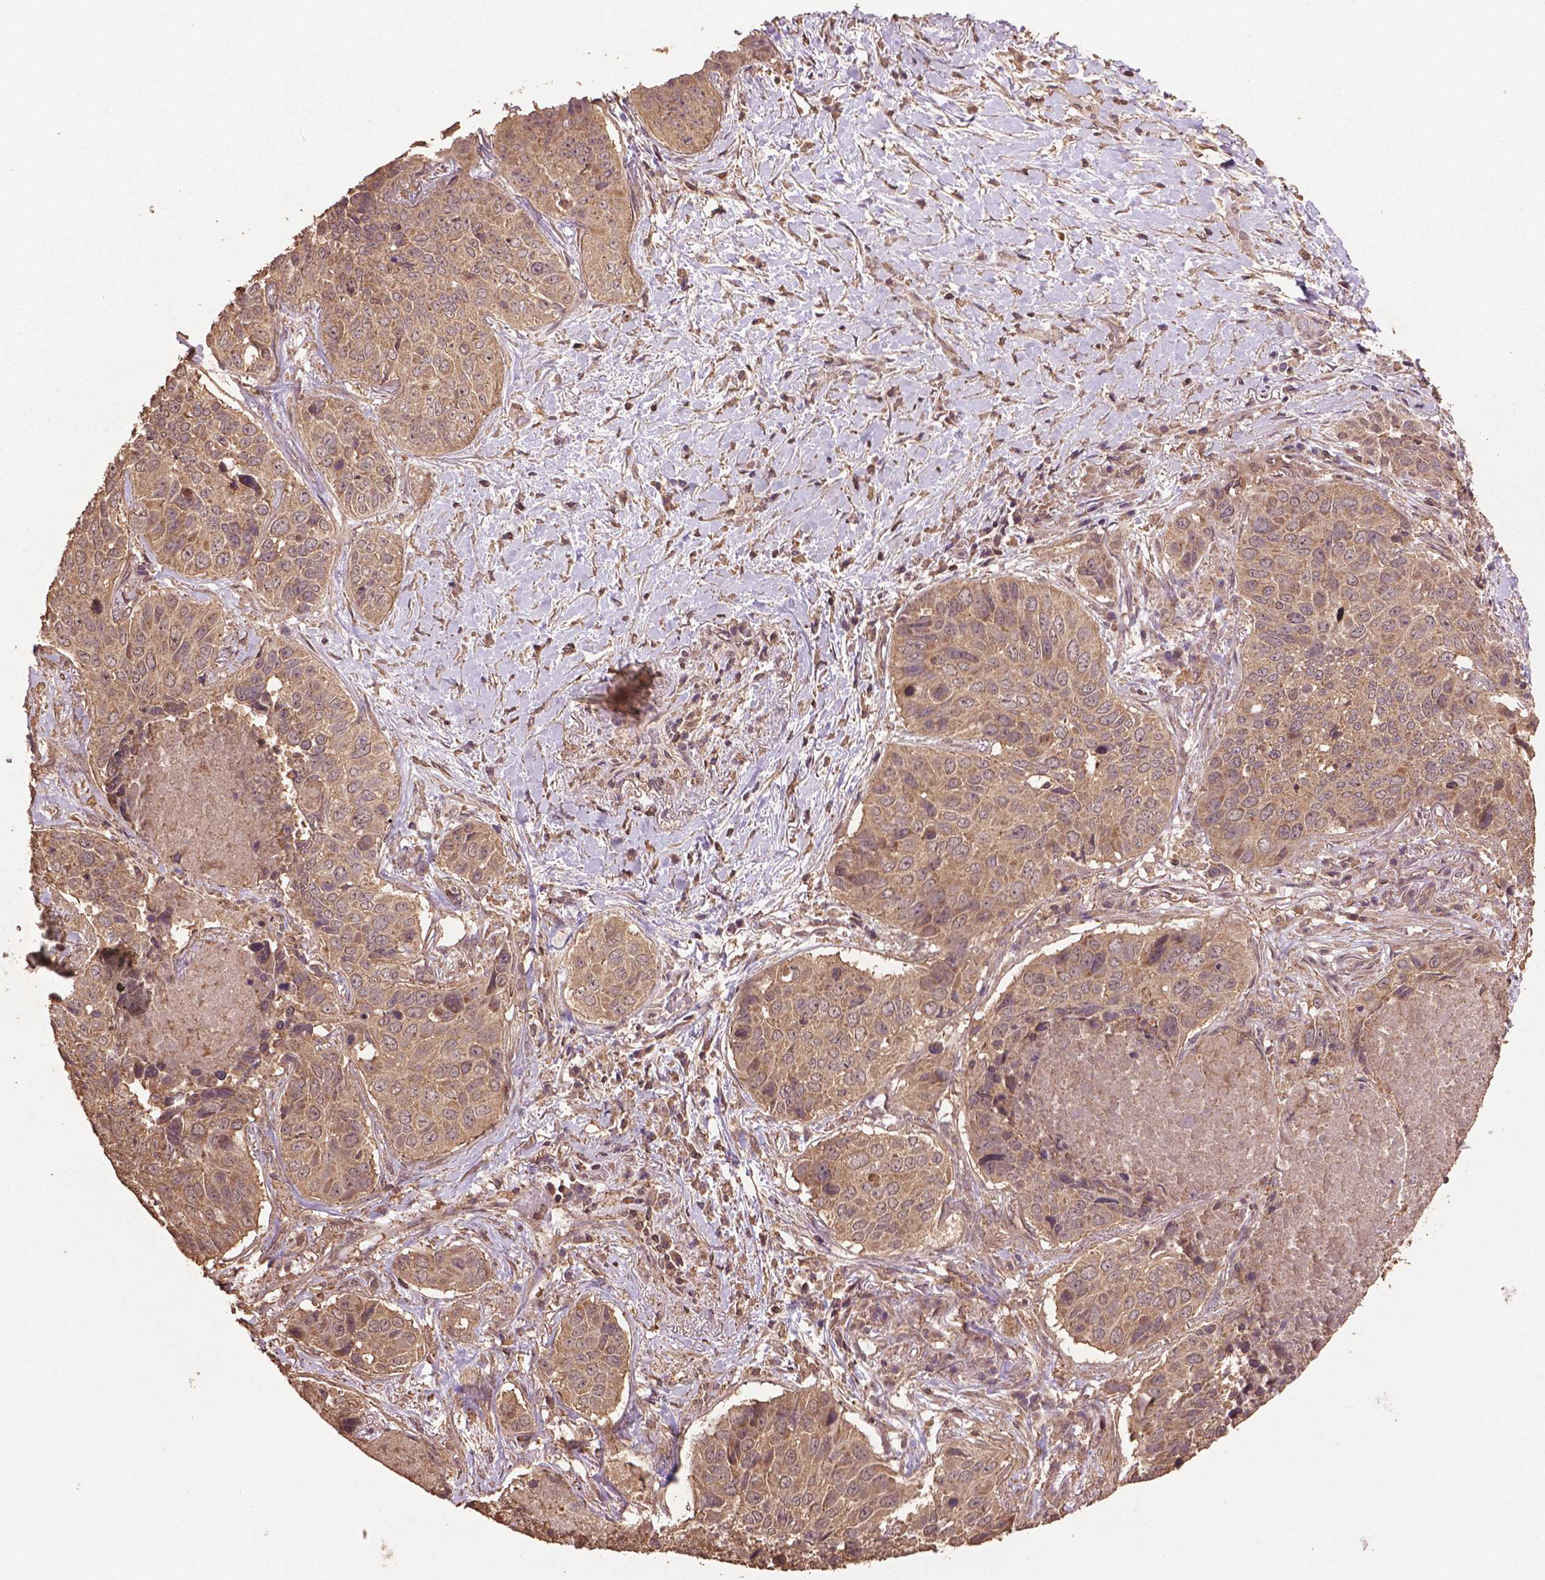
{"staining": {"intensity": "weak", "quantity": "25%-75%", "location": "cytoplasmic/membranous"}, "tissue": "lung cancer", "cell_type": "Tumor cells", "image_type": "cancer", "snomed": [{"axis": "morphology", "description": "Normal tissue, NOS"}, {"axis": "morphology", "description": "Squamous cell carcinoma, NOS"}, {"axis": "topography", "description": "Bronchus"}, {"axis": "topography", "description": "Lung"}], "caption": "Immunohistochemistry (IHC) (DAB (3,3'-diaminobenzidine)) staining of squamous cell carcinoma (lung) exhibits weak cytoplasmic/membranous protein staining in about 25%-75% of tumor cells.", "gene": "BABAM1", "patient": {"sex": "male", "age": 64}}